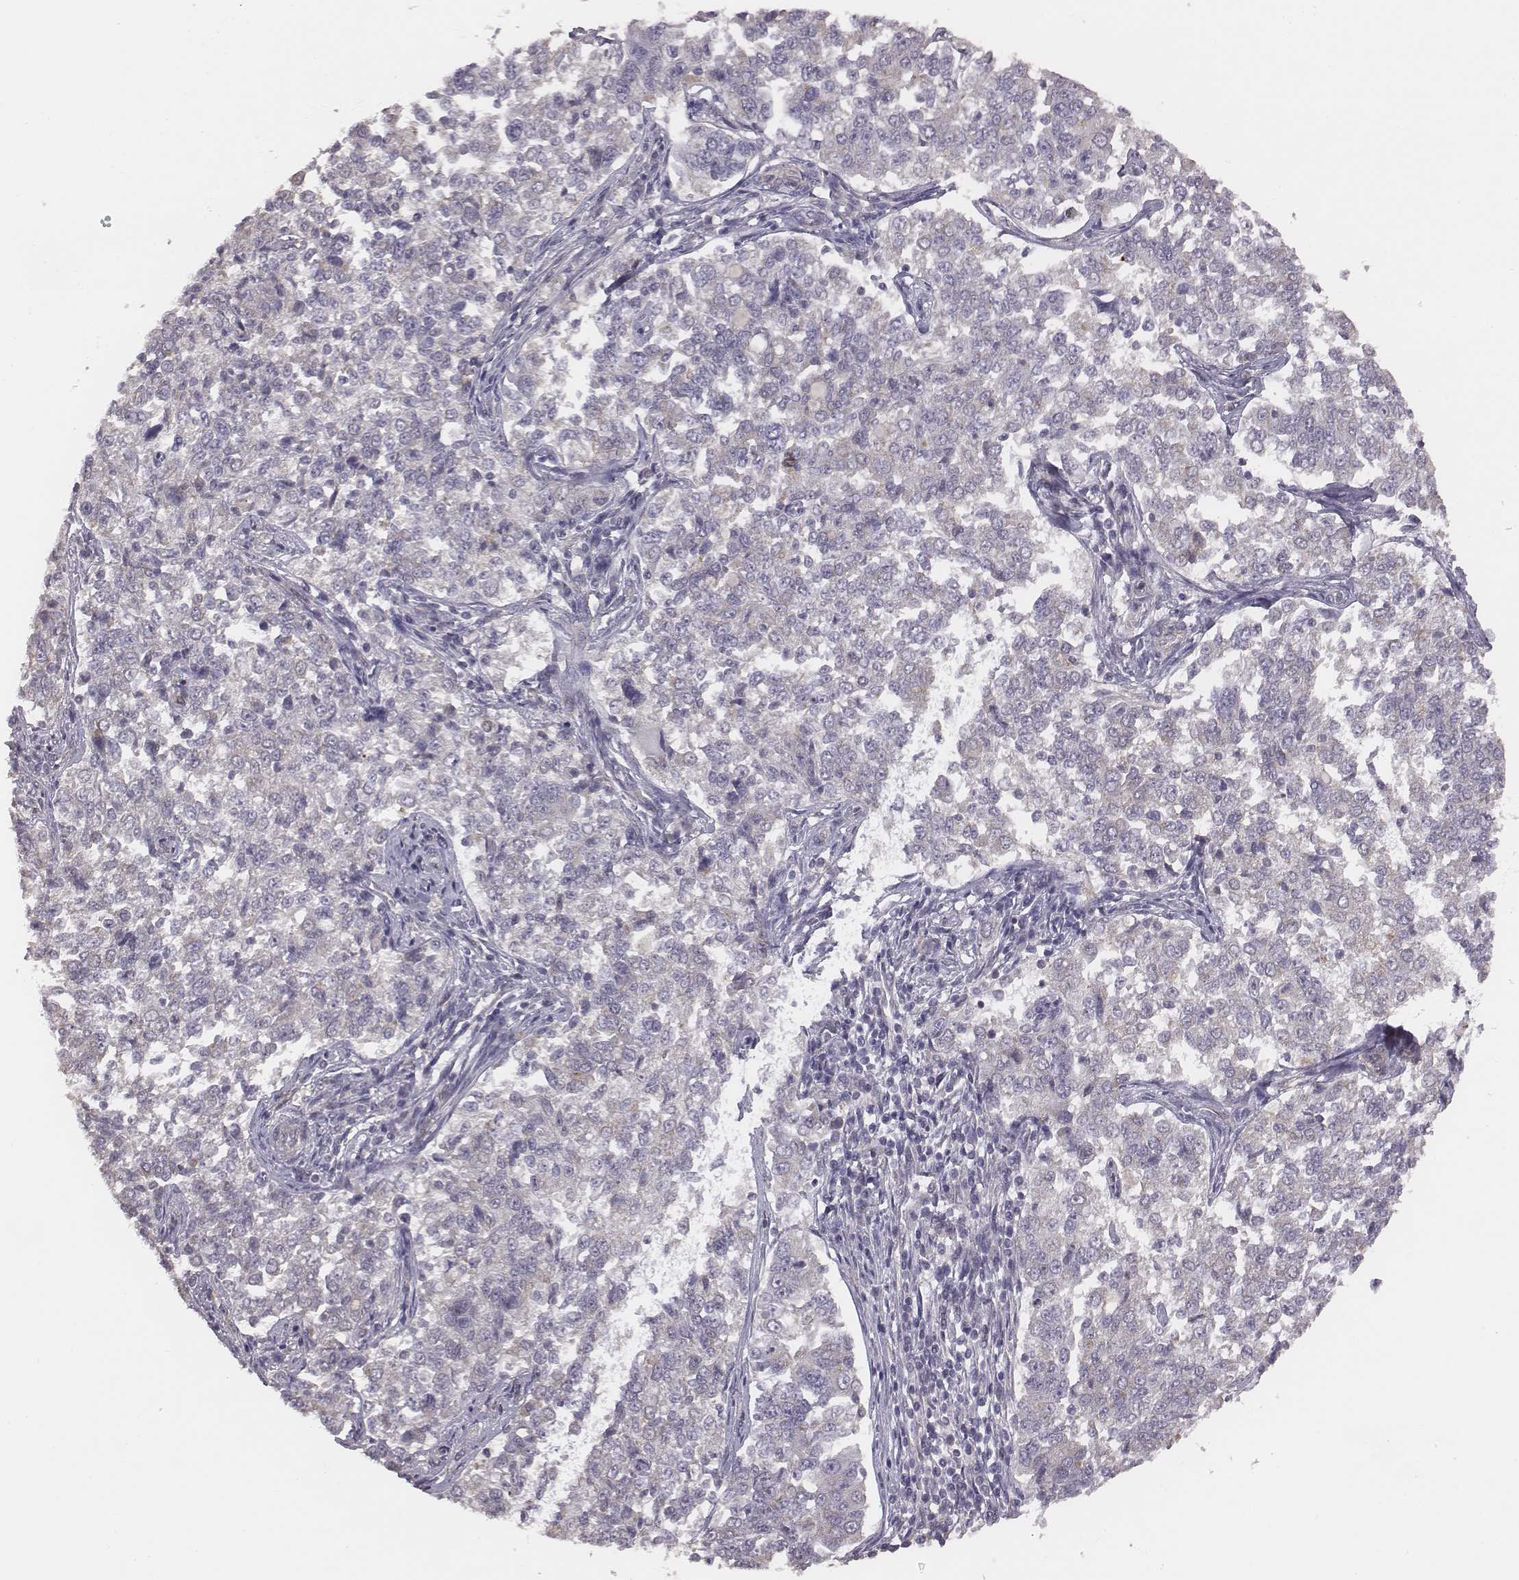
{"staining": {"intensity": "negative", "quantity": "none", "location": "none"}, "tissue": "endometrial cancer", "cell_type": "Tumor cells", "image_type": "cancer", "snomed": [{"axis": "morphology", "description": "Adenocarcinoma, NOS"}, {"axis": "topography", "description": "Endometrium"}], "caption": "This is a histopathology image of immunohistochemistry staining of adenocarcinoma (endometrial), which shows no positivity in tumor cells. (DAB immunohistochemistry (IHC), high magnification).", "gene": "SCARF1", "patient": {"sex": "female", "age": 43}}